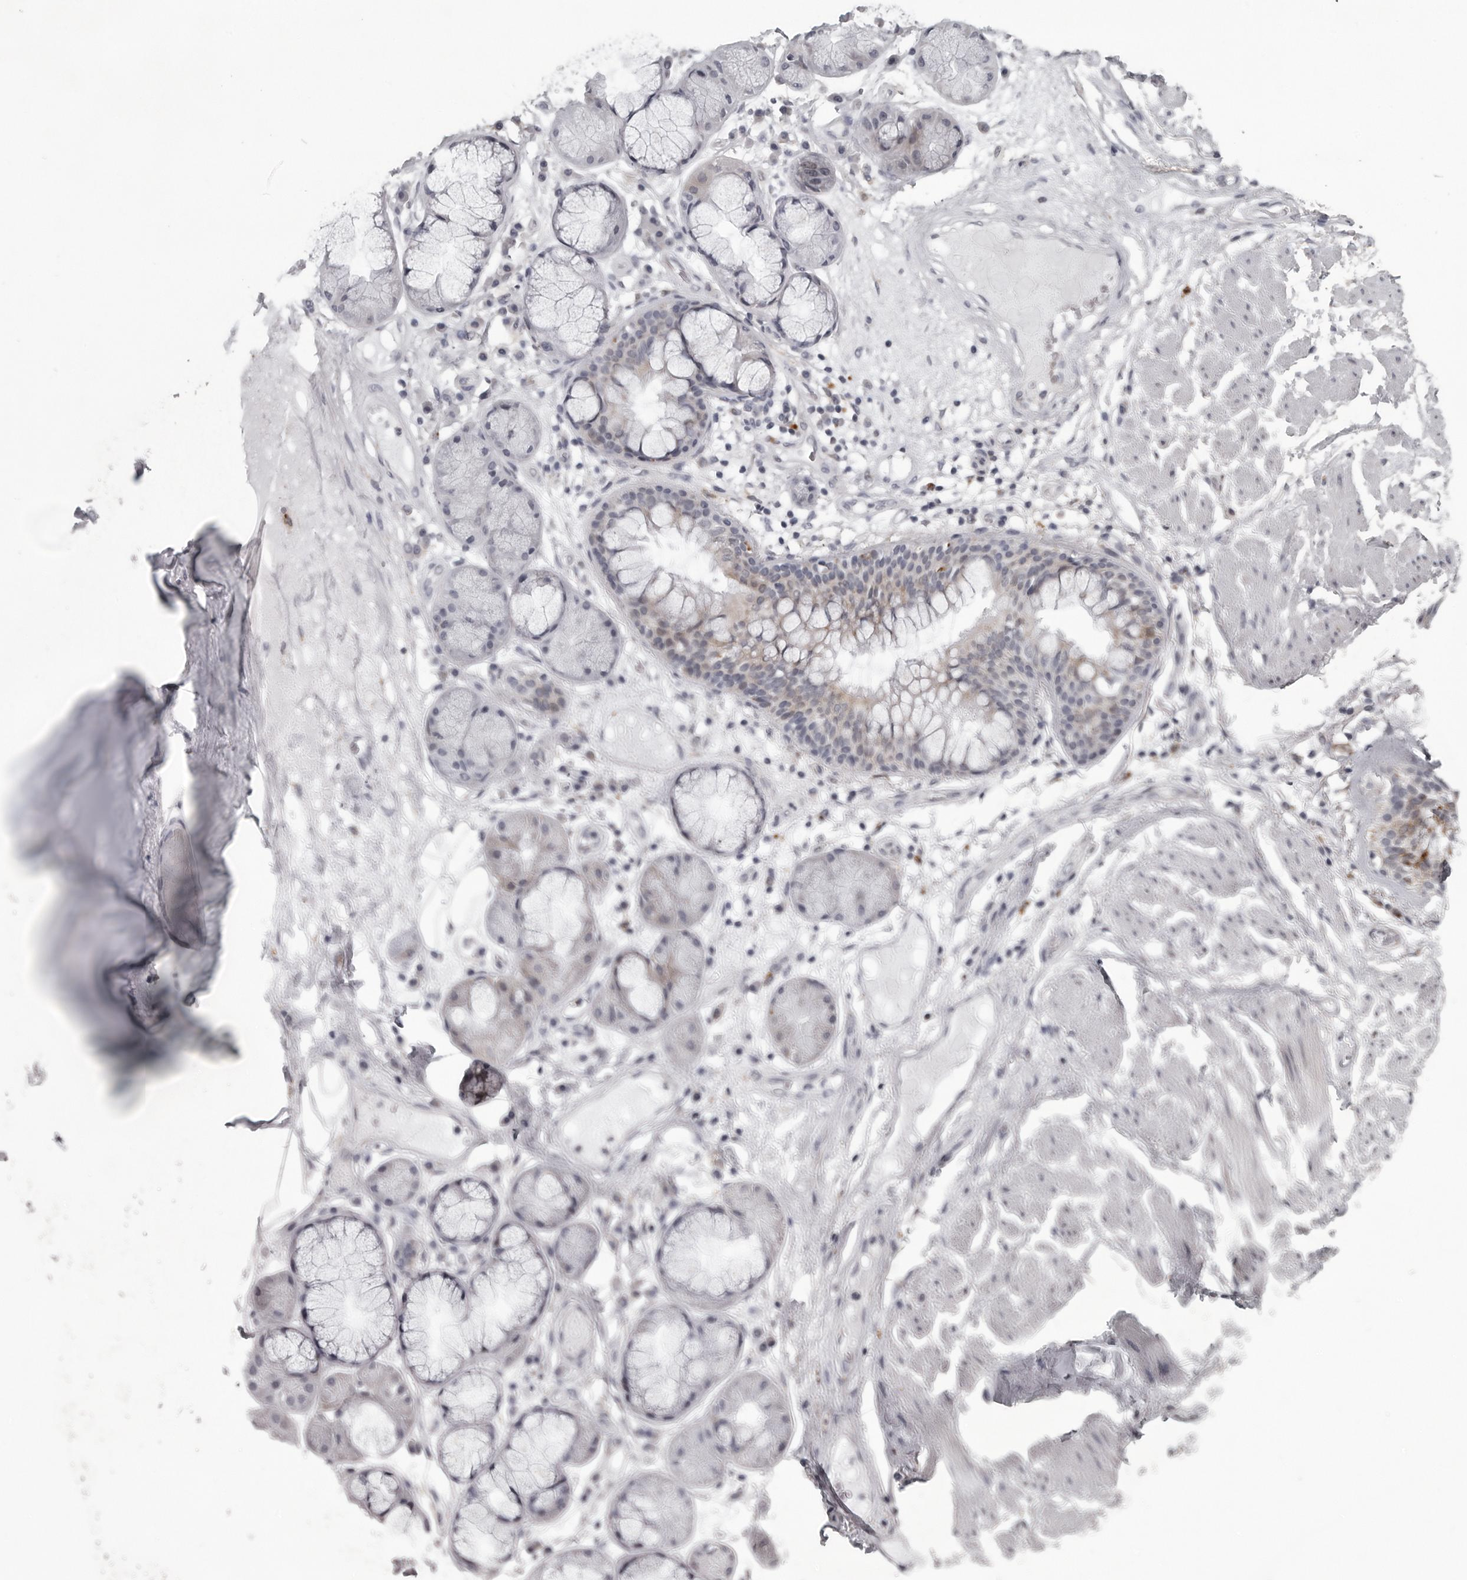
{"staining": {"intensity": "negative", "quantity": "none", "location": "none"}, "tissue": "adipose tissue", "cell_type": "Adipocytes", "image_type": "normal", "snomed": [{"axis": "morphology", "description": "Normal tissue, NOS"}, {"axis": "topography", "description": "Bronchus"}], "caption": "This image is of normal adipose tissue stained with IHC to label a protein in brown with the nuclei are counter-stained blue. There is no staining in adipocytes.", "gene": "LYSMD1", "patient": {"sex": "male", "age": 66}}